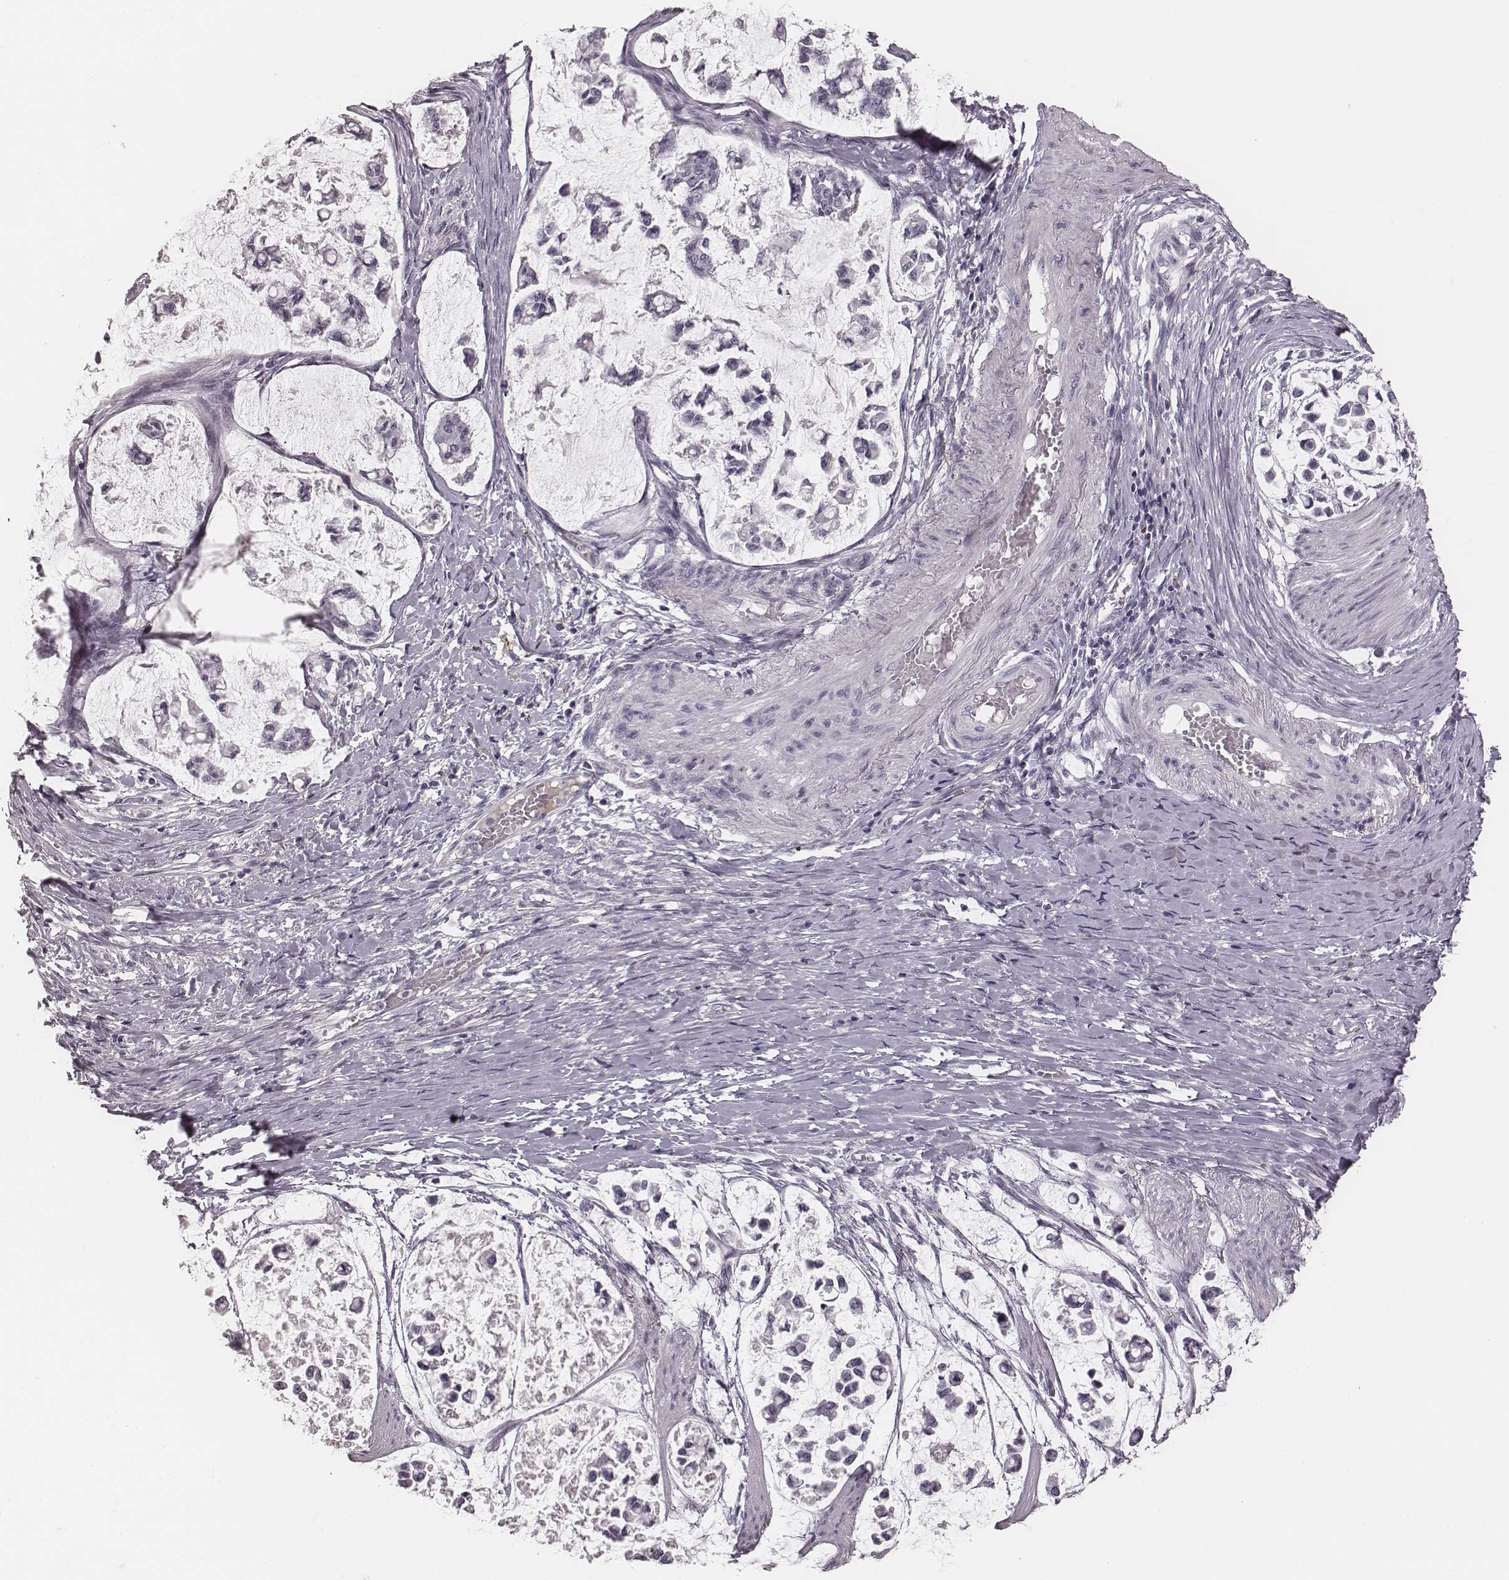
{"staining": {"intensity": "negative", "quantity": "none", "location": "none"}, "tissue": "stomach cancer", "cell_type": "Tumor cells", "image_type": "cancer", "snomed": [{"axis": "morphology", "description": "Adenocarcinoma, NOS"}, {"axis": "topography", "description": "Stomach"}], "caption": "IHC micrograph of stomach cancer stained for a protein (brown), which displays no positivity in tumor cells. (DAB (3,3'-diaminobenzidine) immunohistochemistry (IHC) with hematoxylin counter stain).", "gene": "S100Z", "patient": {"sex": "male", "age": 82}}